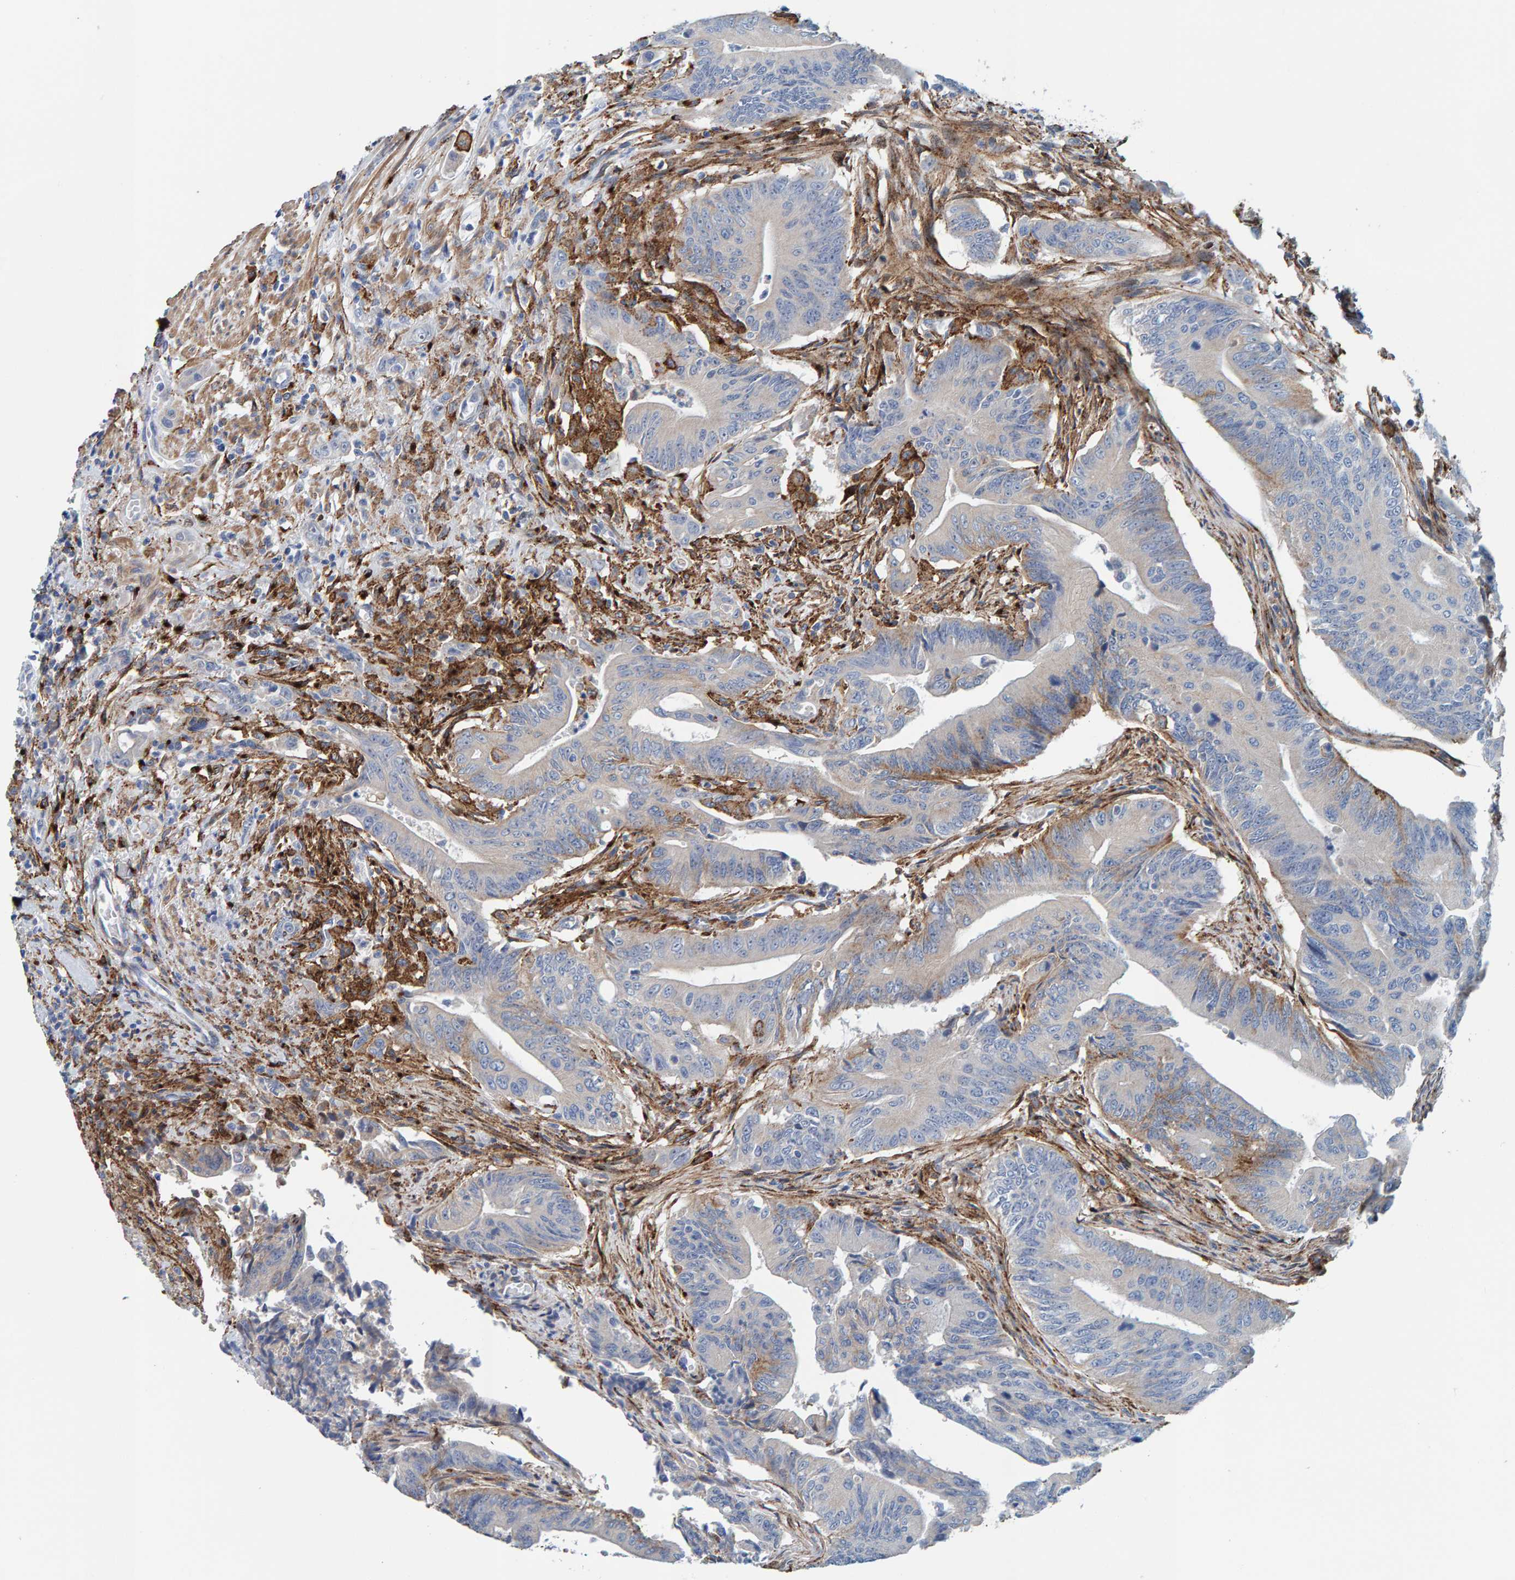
{"staining": {"intensity": "negative", "quantity": "none", "location": "none"}, "tissue": "colorectal cancer", "cell_type": "Tumor cells", "image_type": "cancer", "snomed": [{"axis": "morphology", "description": "Adenoma, NOS"}, {"axis": "morphology", "description": "Adenocarcinoma, NOS"}, {"axis": "topography", "description": "Colon"}], "caption": "Protein analysis of colorectal cancer (adenocarcinoma) reveals no significant expression in tumor cells. (DAB (3,3'-diaminobenzidine) immunohistochemistry visualized using brightfield microscopy, high magnification).", "gene": "LRP1", "patient": {"sex": "male", "age": 79}}